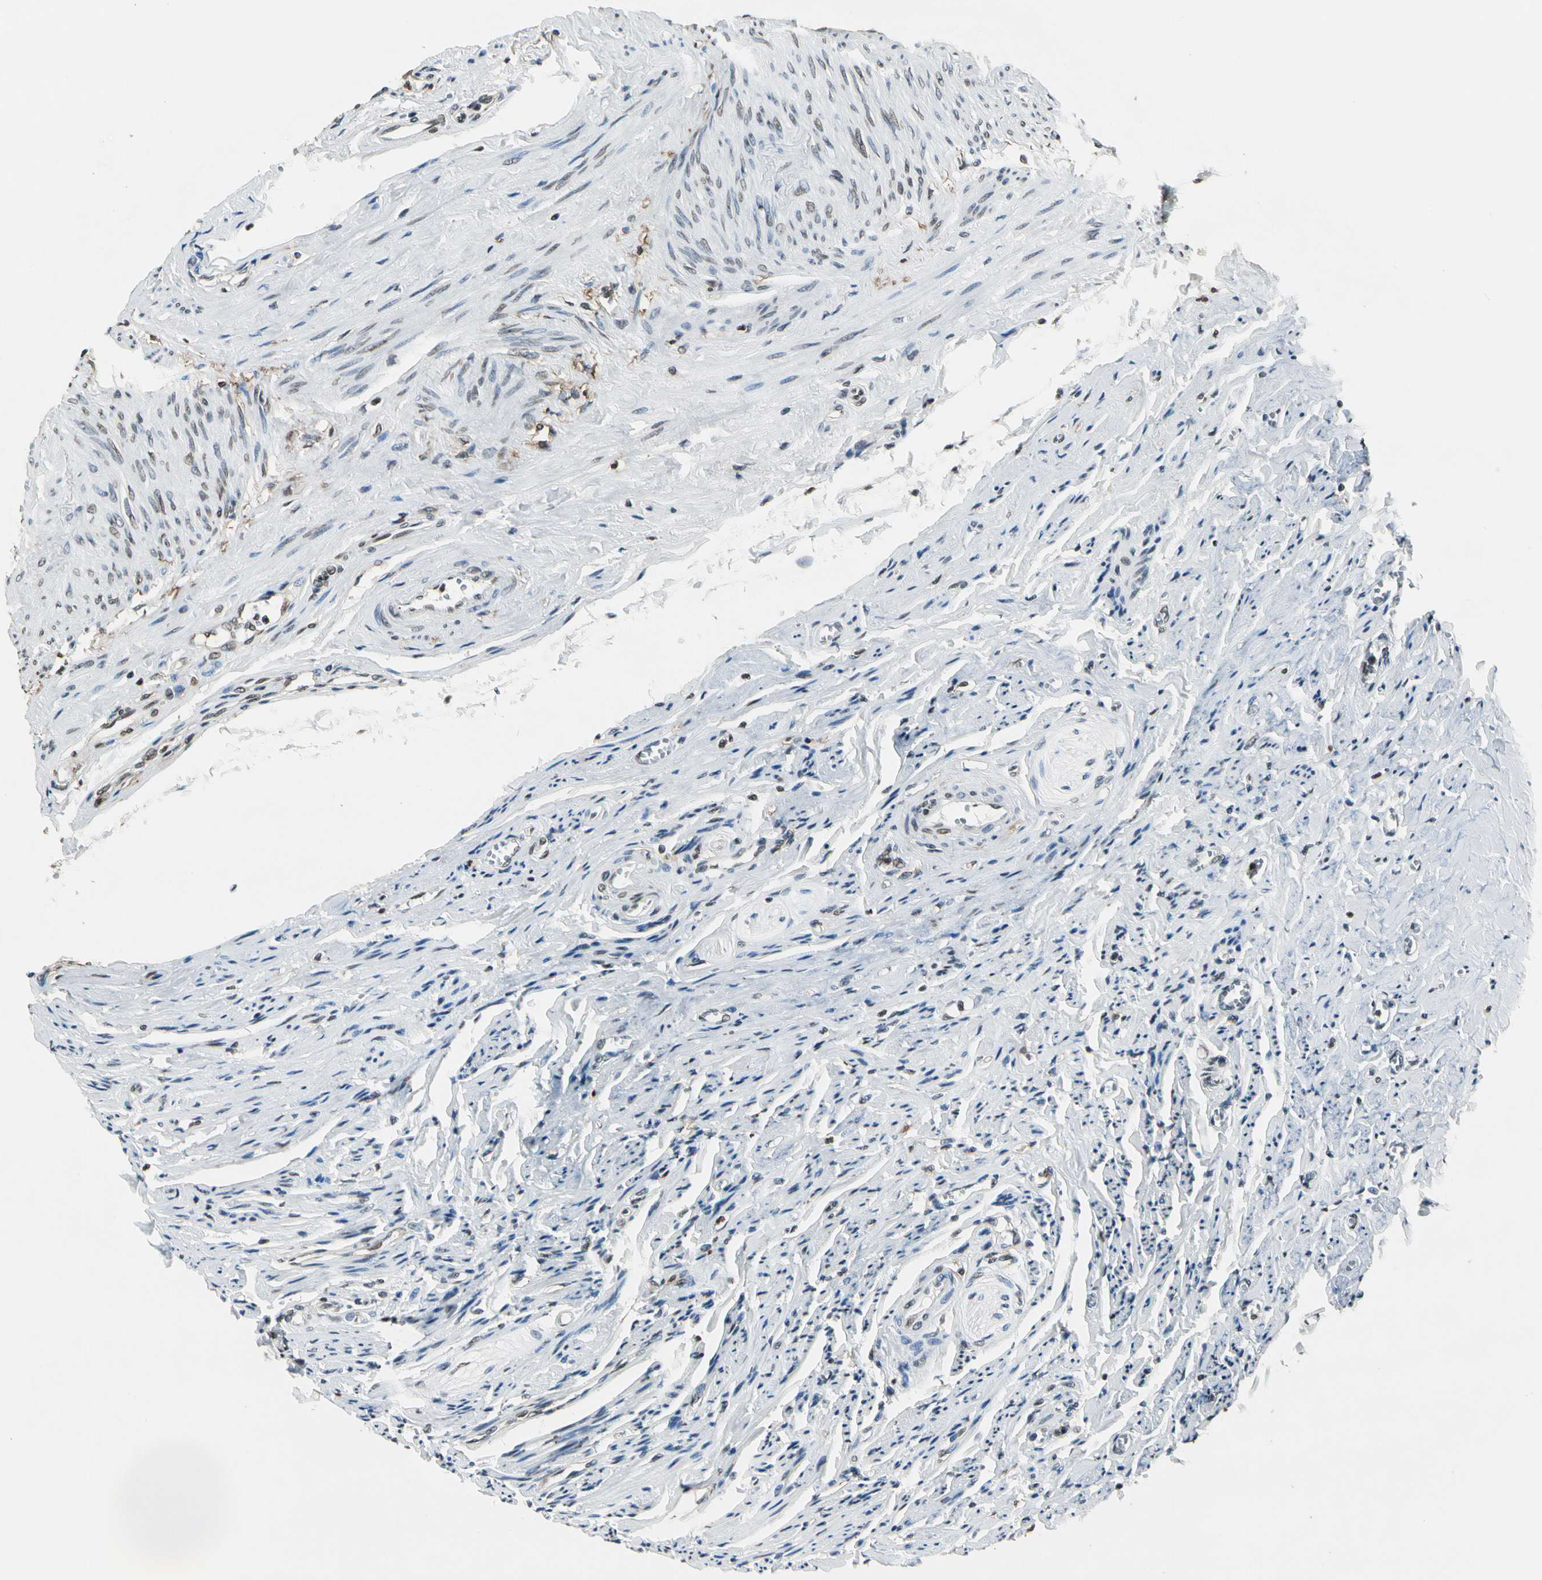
{"staining": {"intensity": "weak", "quantity": "<25%", "location": "nuclear"}, "tissue": "ovary", "cell_type": "Ovarian stroma cells", "image_type": "normal", "snomed": [{"axis": "morphology", "description": "Normal tissue, NOS"}, {"axis": "topography", "description": "Ovary"}], "caption": "A high-resolution micrograph shows immunohistochemistry staining of normal ovary, which shows no significant staining in ovarian stroma cells. (DAB (3,3'-diaminobenzidine) immunohistochemistry (IHC) visualized using brightfield microscopy, high magnification).", "gene": "FER", "patient": {"sex": "female", "age": 53}}